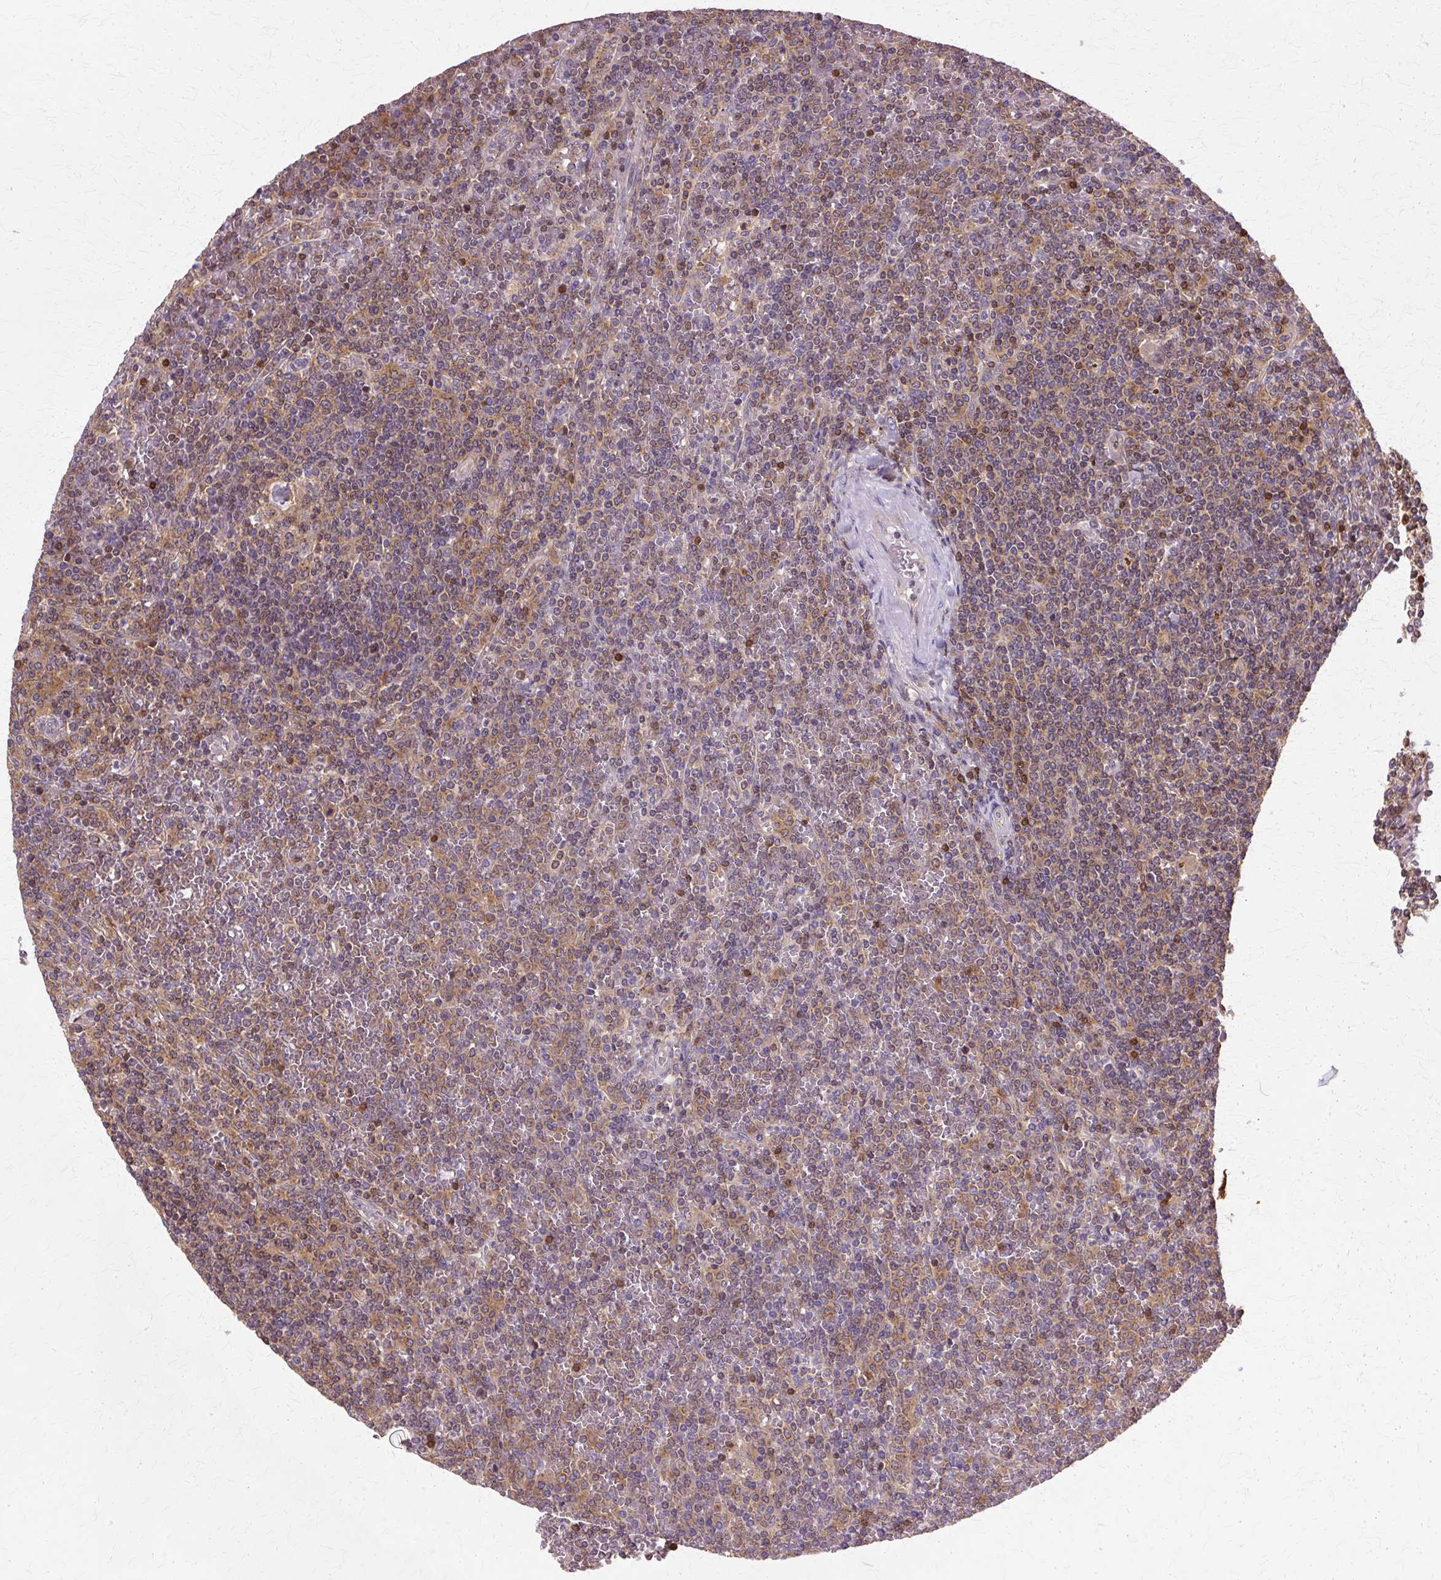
{"staining": {"intensity": "moderate", "quantity": "25%-75%", "location": "cytoplasmic/membranous,nuclear"}, "tissue": "lymphoma", "cell_type": "Tumor cells", "image_type": "cancer", "snomed": [{"axis": "morphology", "description": "Malignant lymphoma, non-Hodgkin's type, Low grade"}, {"axis": "topography", "description": "Spleen"}], "caption": "Brown immunohistochemical staining in lymphoma demonstrates moderate cytoplasmic/membranous and nuclear expression in approximately 25%-75% of tumor cells.", "gene": "COPB1", "patient": {"sex": "female", "age": 19}}